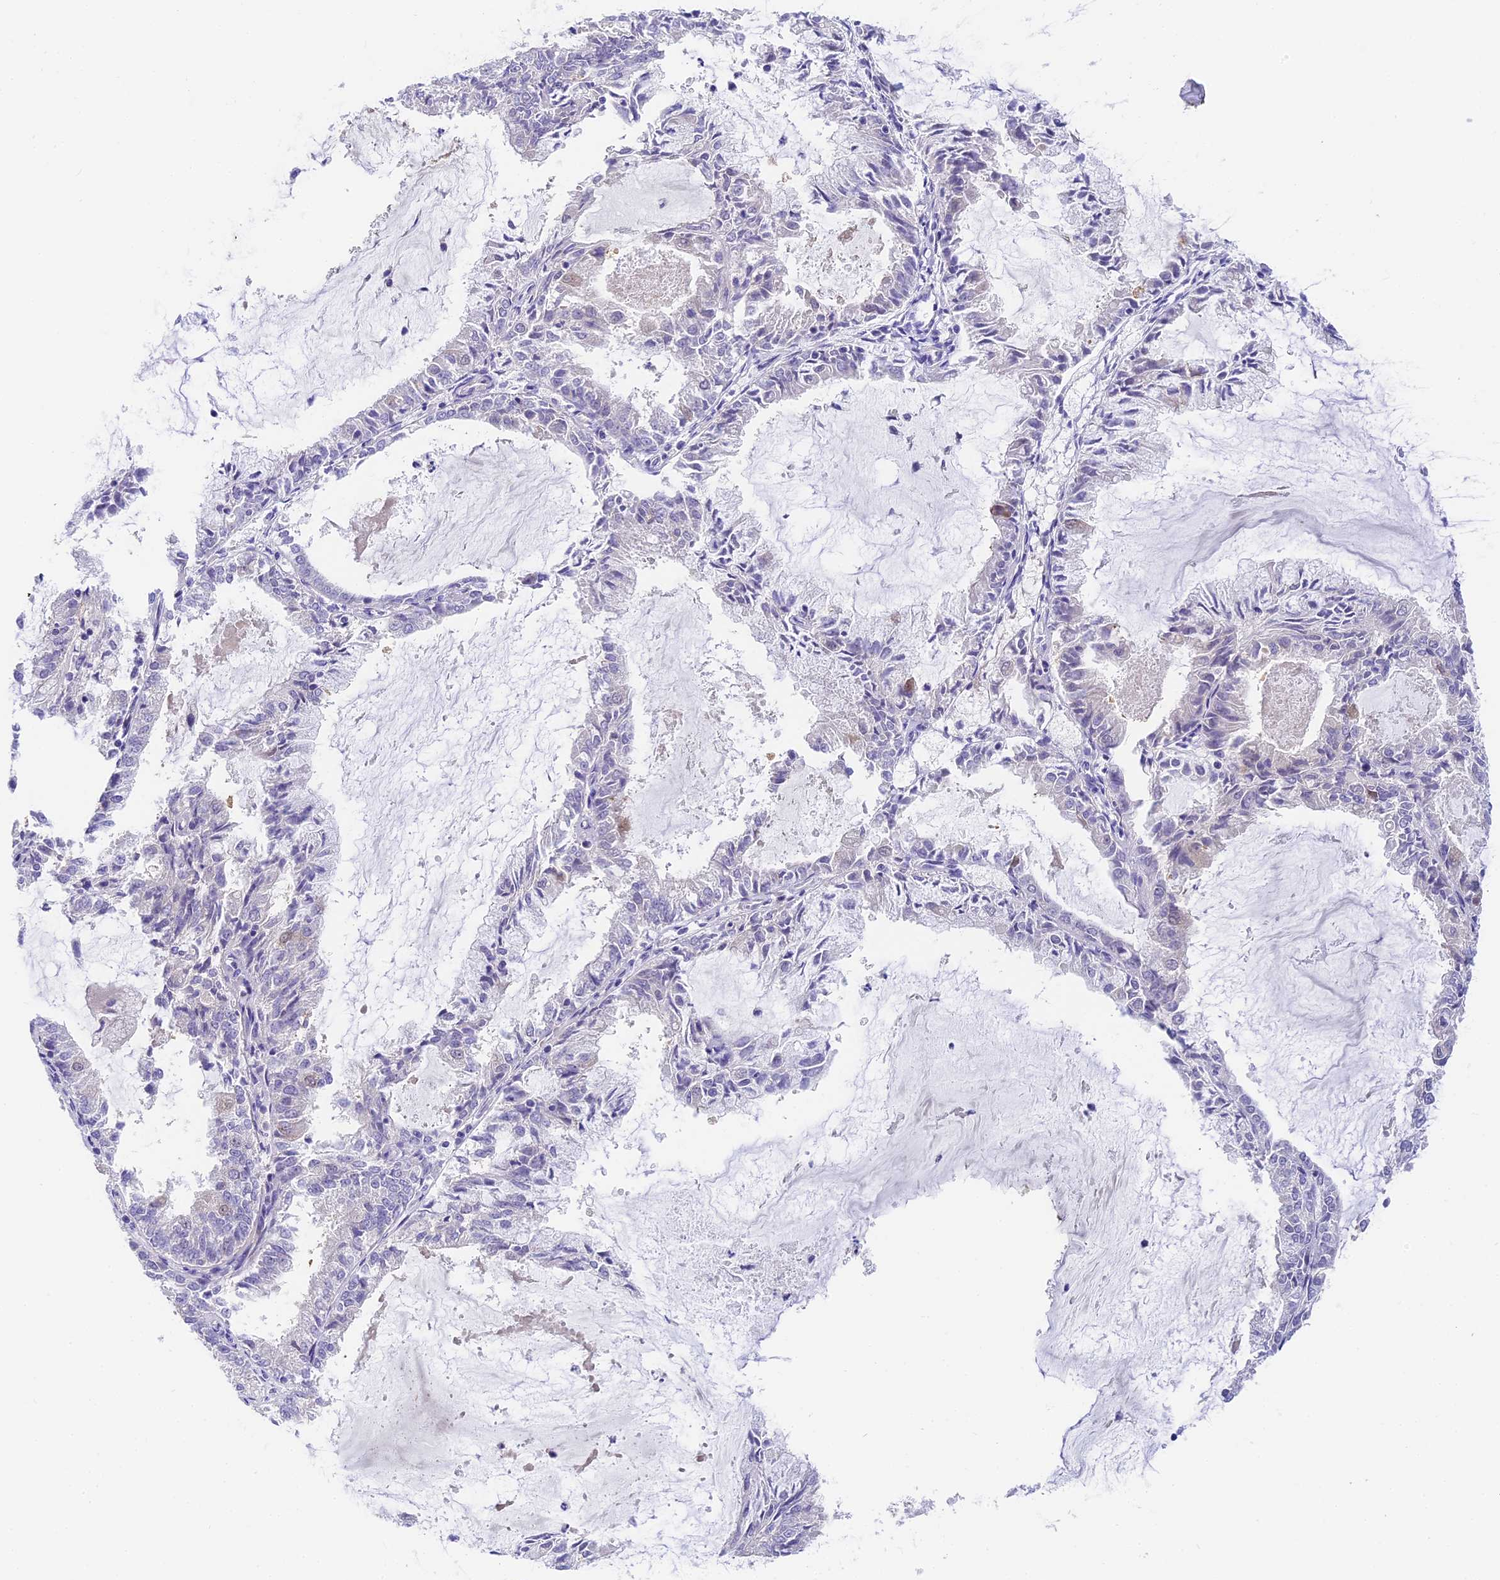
{"staining": {"intensity": "negative", "quantity": "none", "location": "none"}, "tissue": "endometrial cancer", "cell_type": "Tumor cells", "image_type": "cancer", "snomed": [{"axis": "morphology", "description": "Adenocarcinoma, NOS"}, {"axis": "topography", "description": "Endometrium"}], "caption": "Immunohistochemistry (IHC) micrograph of endometrial adenocarcinoma stained for a protein (brown), which displays no staining in tumor cells.", "gene": "MIDN", "patient": {"sex": "female", "age": 57}}